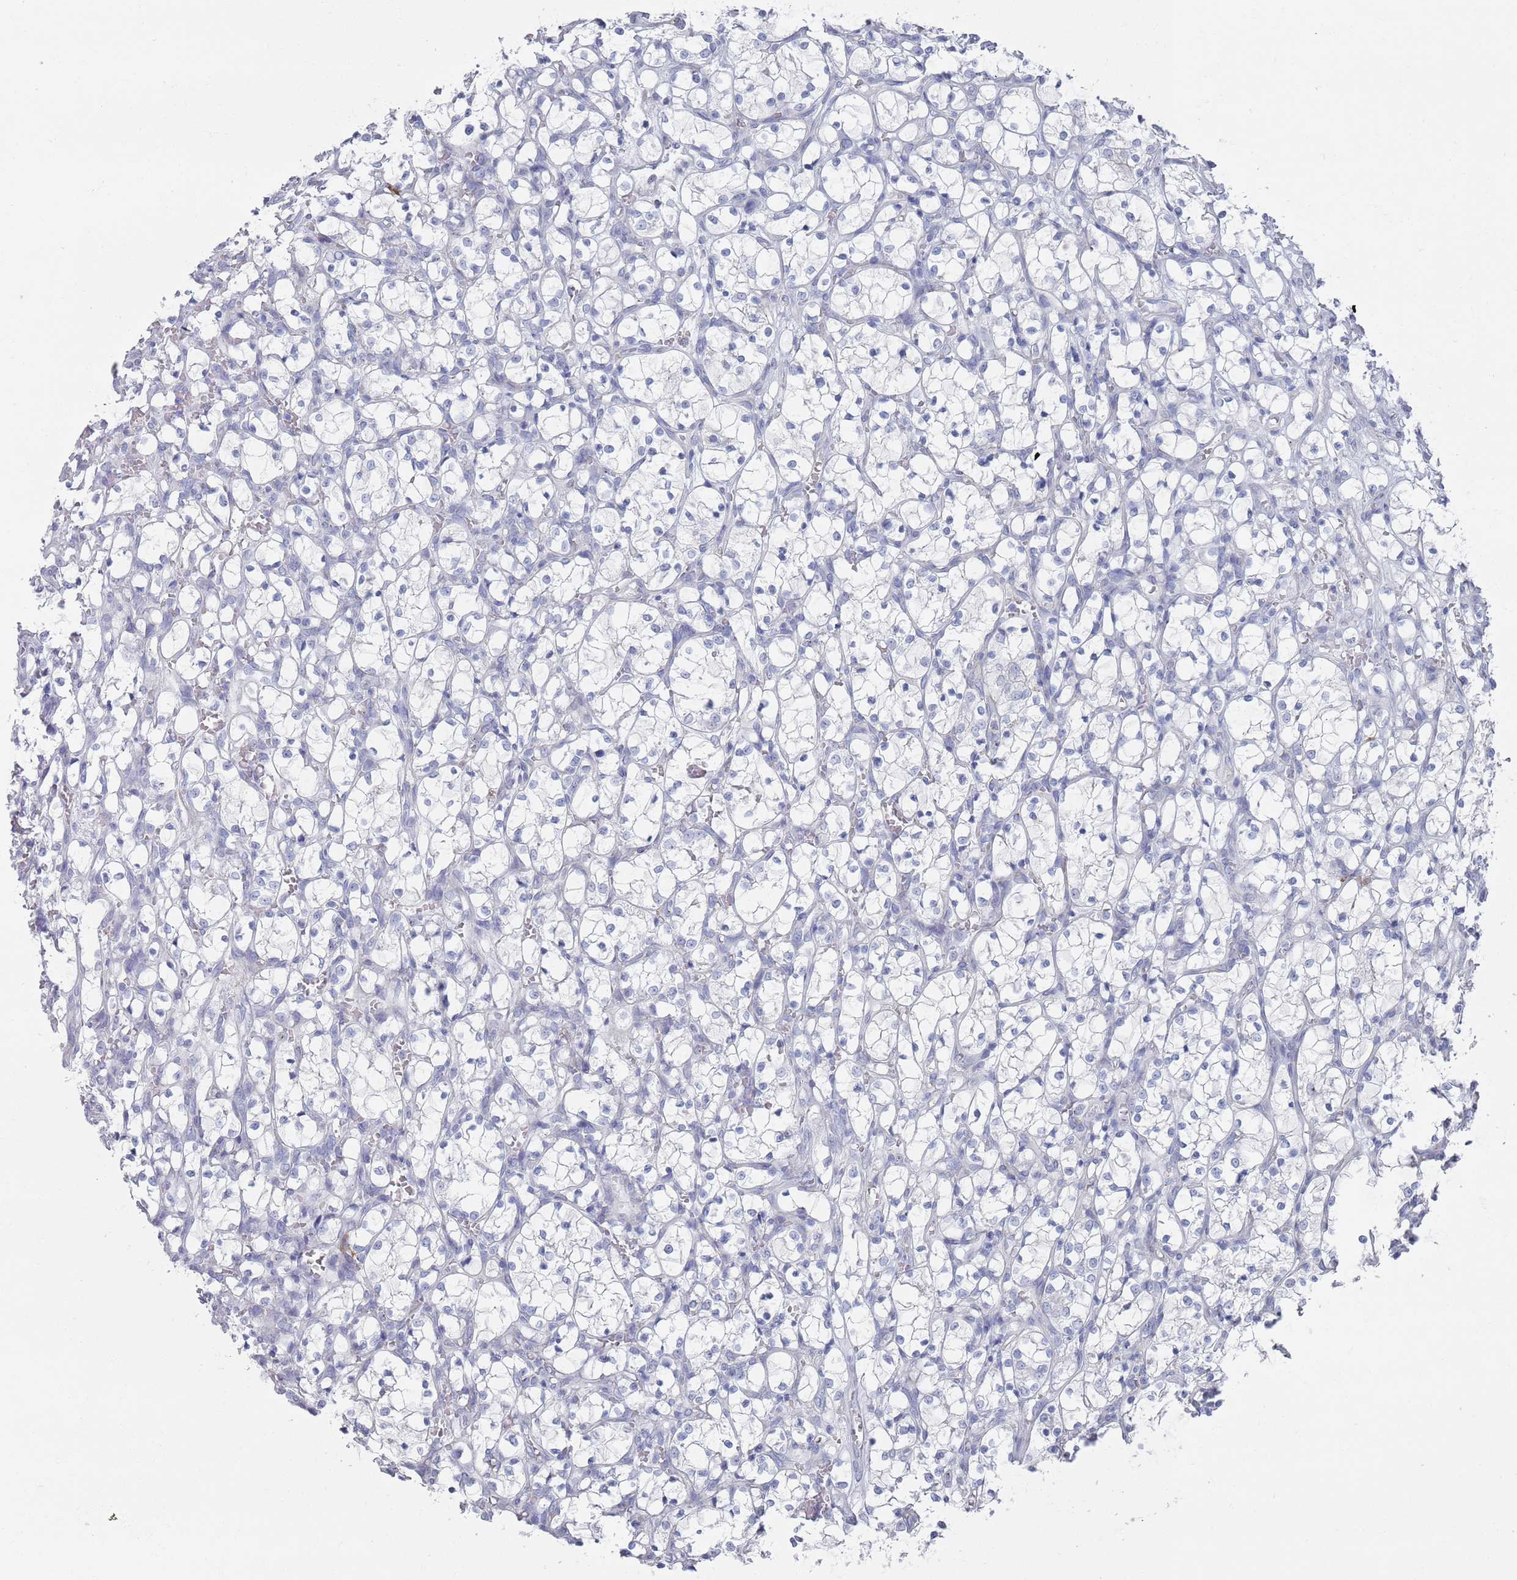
{"staining": {"intensity": "negative", "quantity": "none", "location": "none"}, "tissue": "renal cancer", "cell_type": "Tumor cells", "image_type": "cancer", "snomed": [{"axis": "morphology", "description": "Adenocarcinoma, NOS"}, {"axis": "topography", "description": "Kidney"}], "caption": "The histopathology image exhibits no significant expression in tumor cells of renal adenocarcinoma.", "gene": "MAT1A", "patient": {"sex": "female", "age": 69}}